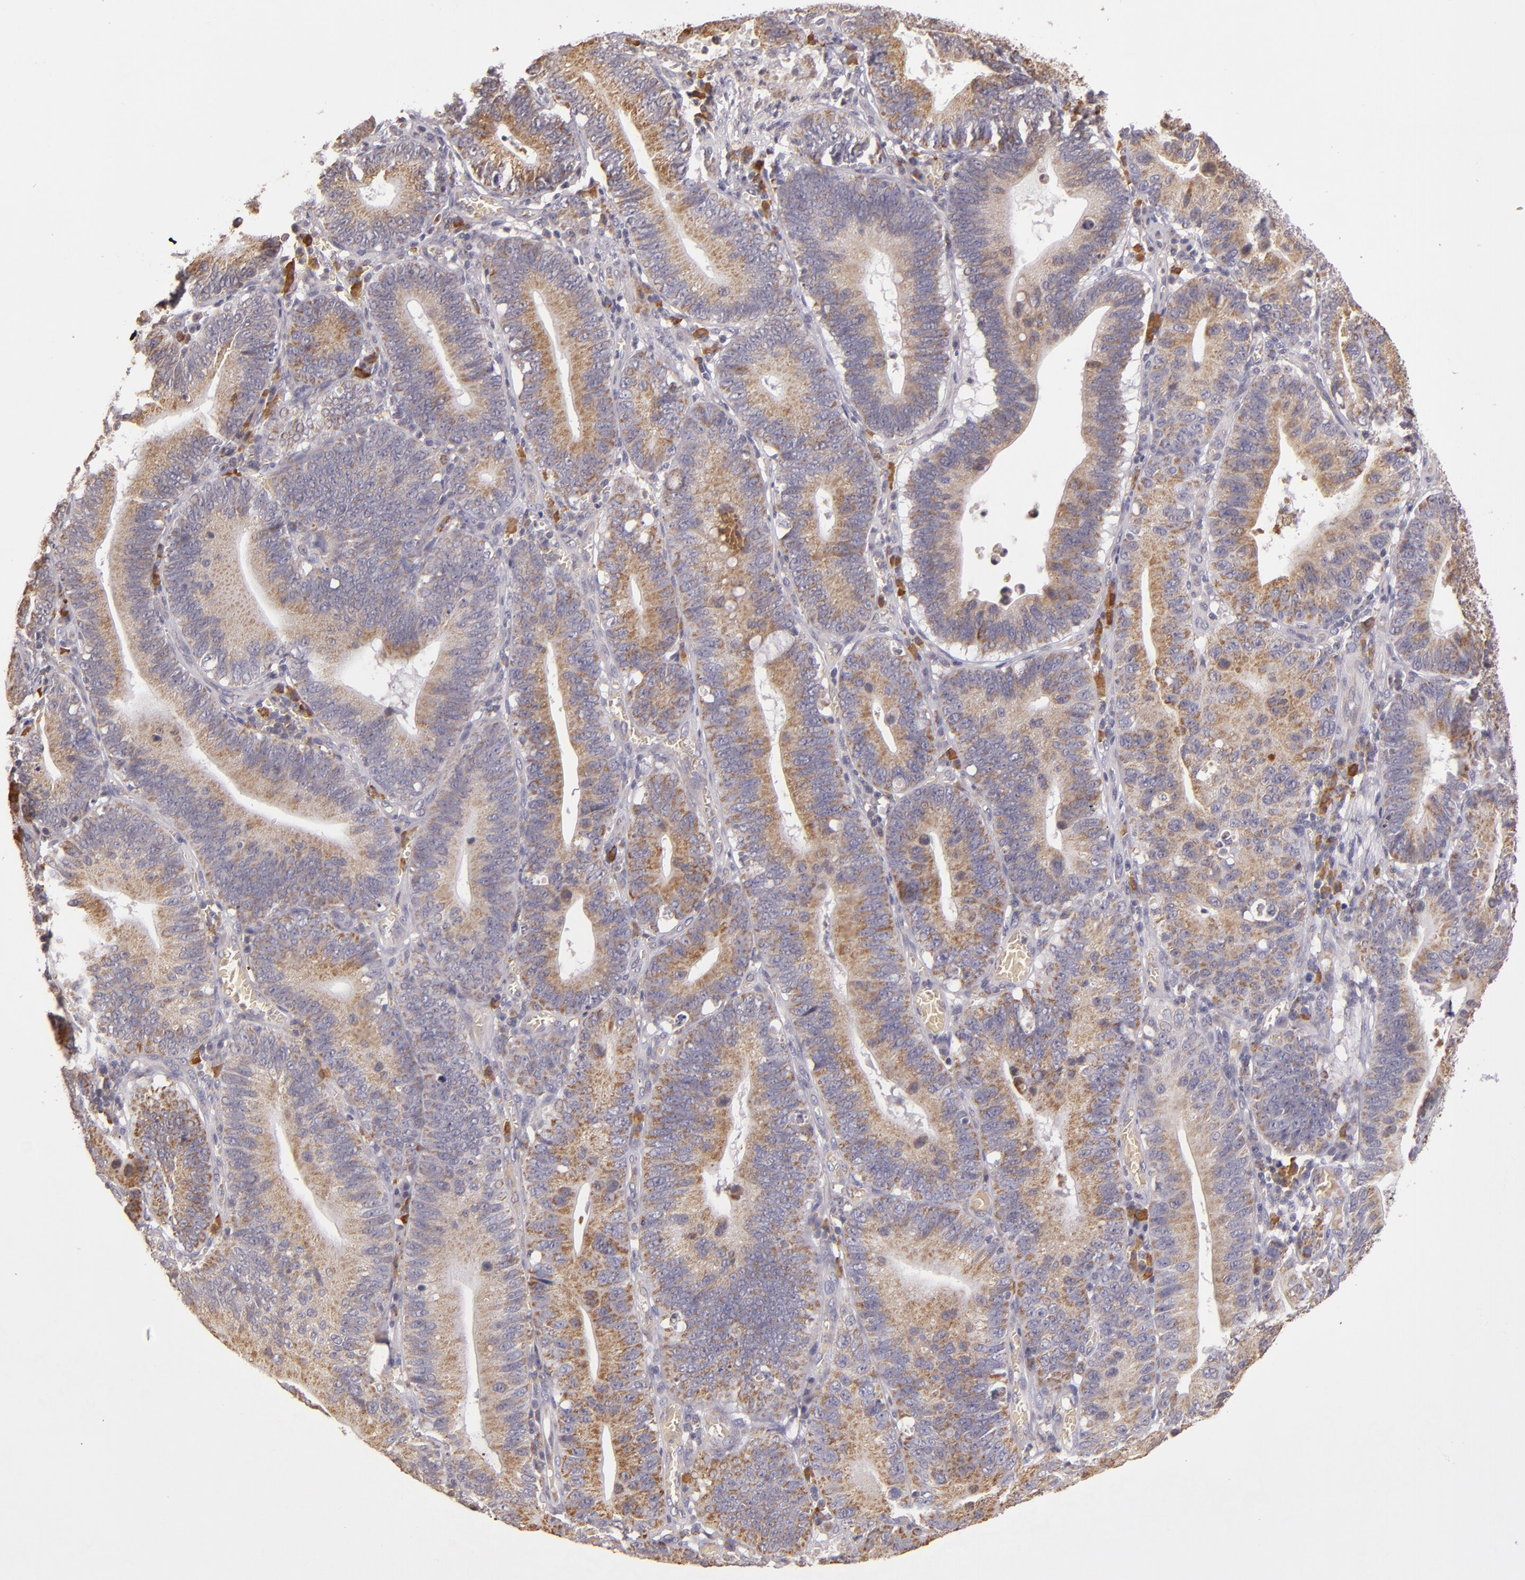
{"staining": {"intensity": "moderate", "quantity": "25%-75%", "location": "cytoplasmic/membranous"}, "tissue": "stomach cancer", "cell_type": "Tumor cells", "image_type": "cancer", "snomed": [{"axis": "morphology", "description": "Adenocarcinoma, NOS"}, {"axis": "topography", "description": "Stomach"}, {"axis": "topography", "description": "Gastric cardia"}], "caption": "Adenocarcinoma (stomach) stained with immunohistochemistry (IHC) shows moderate cytoplasmic/membranous expression in about 25%-75% of tumor cells.", "gene": "ABL1", "patient": {"sex": "male", "age": 59}}